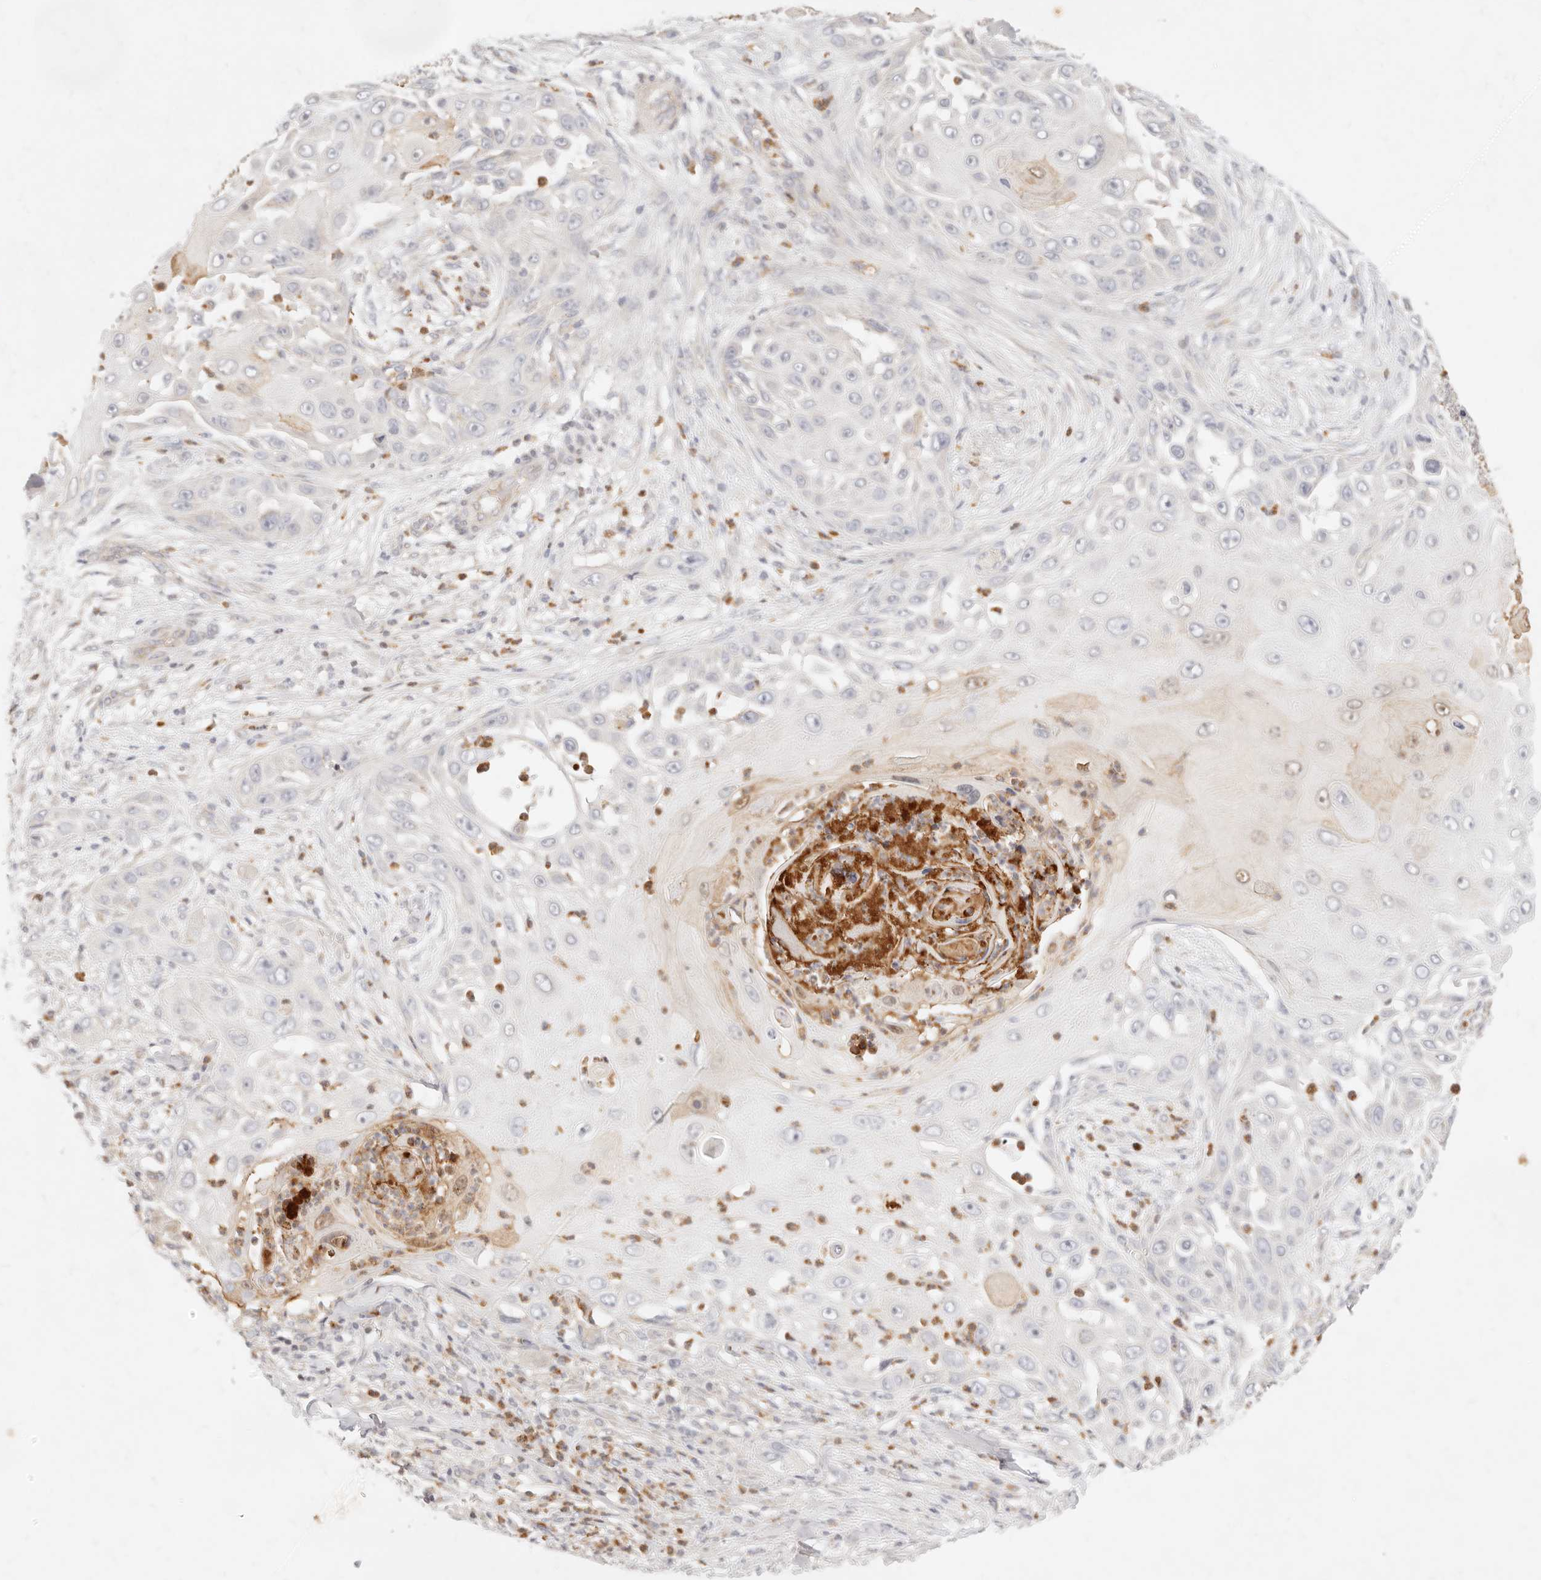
{"staining": {"intensity": "negative", "quantity": "none", "location": "none"}, "tissue": "skin cancer", "cell_type": "Tumor cells", "image_type": "cancer", "snomed": [{"axis": "morphology", "description": "Squamous cell carcinoma, NOS"}, {"axis": "topography", "description": "Skin"}], "caption": "IHC of skin cancer (squamous cell carcinoma) shows no expression in tumor cells.", "gene": "ASCL3", "patient": {"sex": "female", "age": 44}}